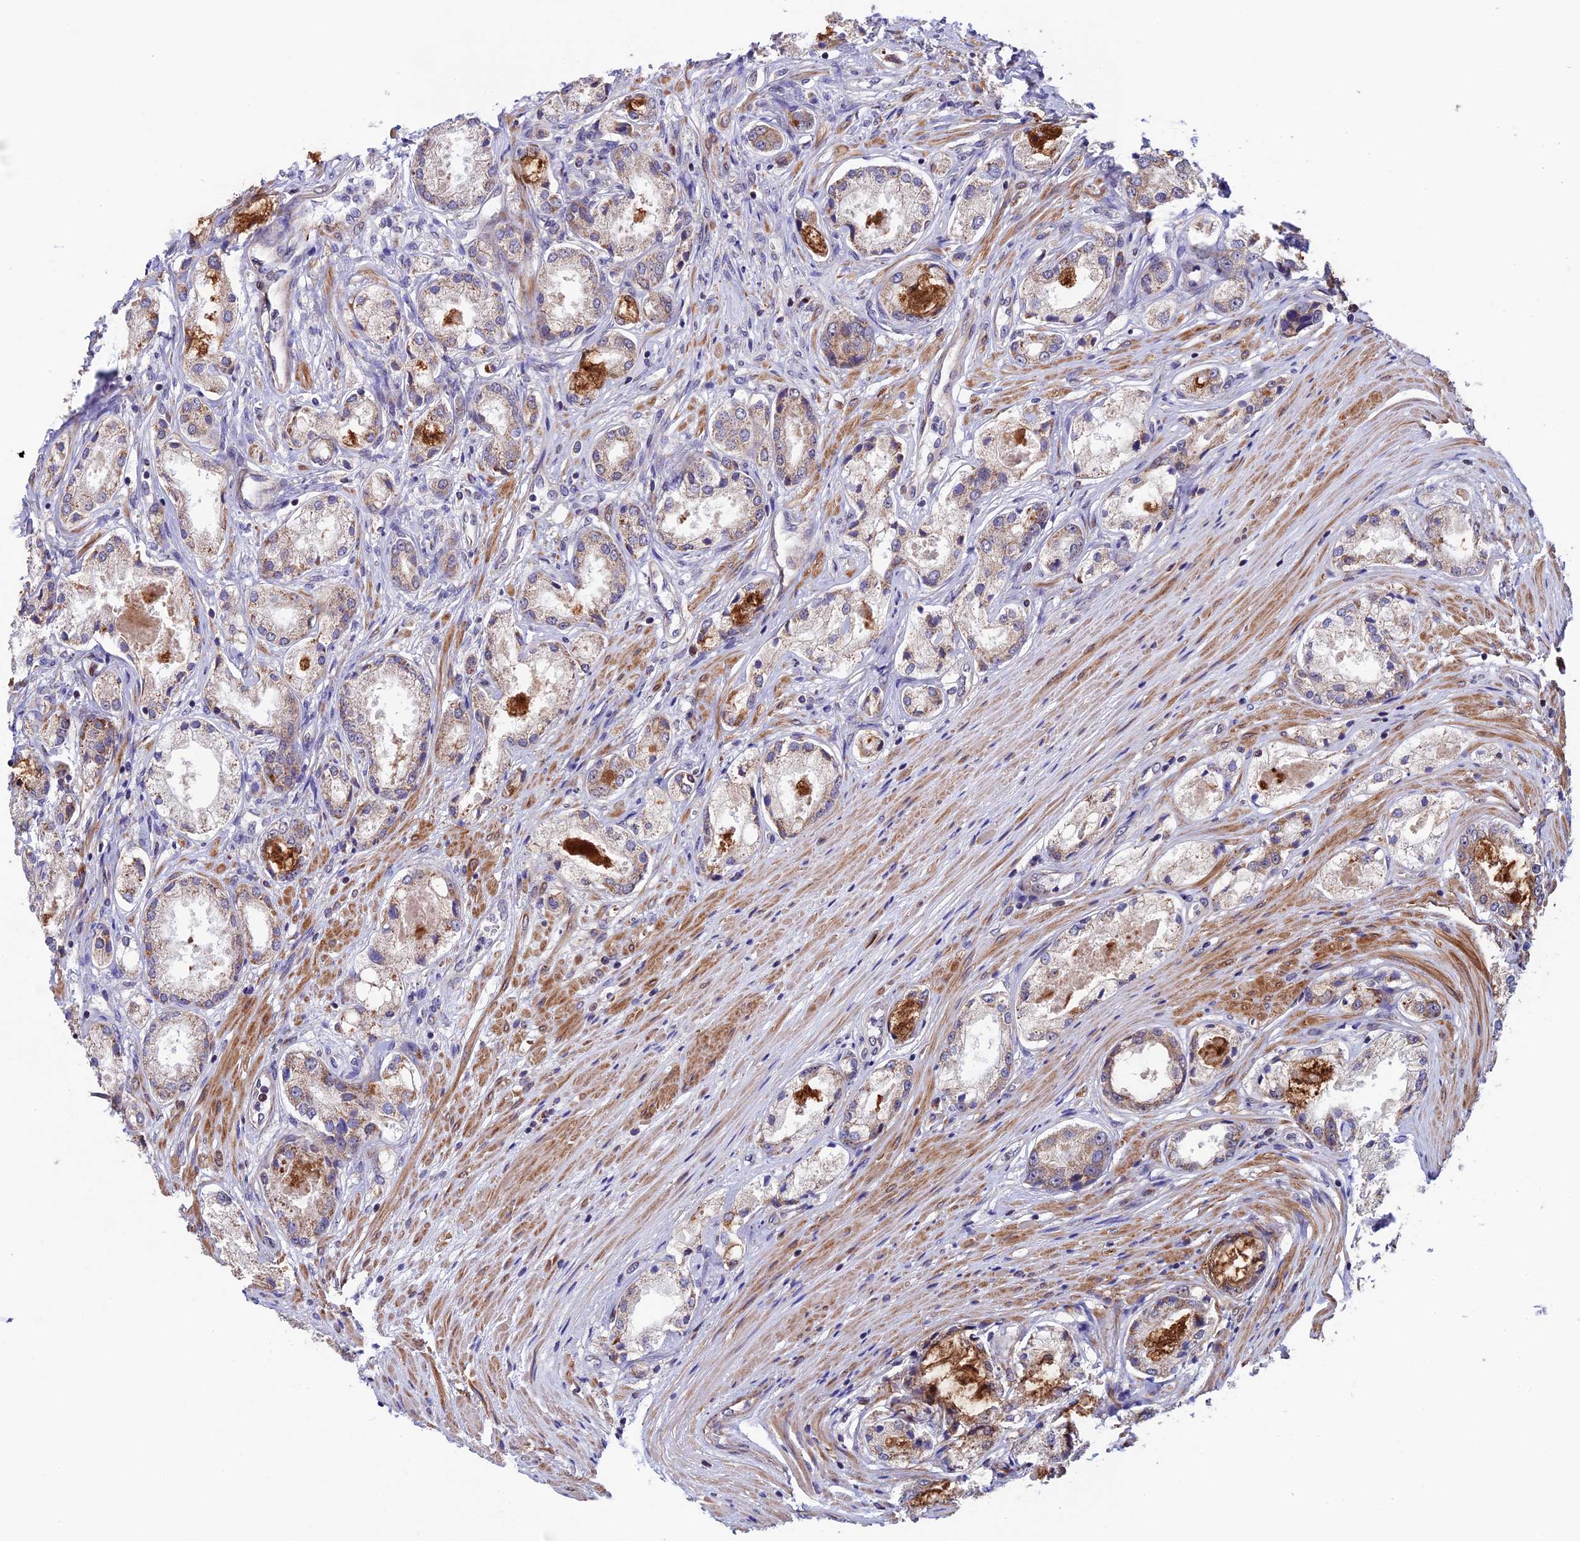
{"staining": {"intensity": "weak", "quantity": "25%-75%", "location": "cytoplasmic/membranous"}, "tissue": "prostate cancer", "cell_type": "Tumor cells", "image_type": "cancer", "snomed": [{"axis": "morphology", "description": "Adenocarcinoma, Low grade"}, {"axis": "topography", "description": "Prostate"}], "caption": "Weak cytoplasmic/membranous staining for a protein is present in approximately 25%-75% of tumor cells of prostate cancer using immunohistochemistry.", "gene": "RNF17", "patient": {"sex": "male", "age": 68}}